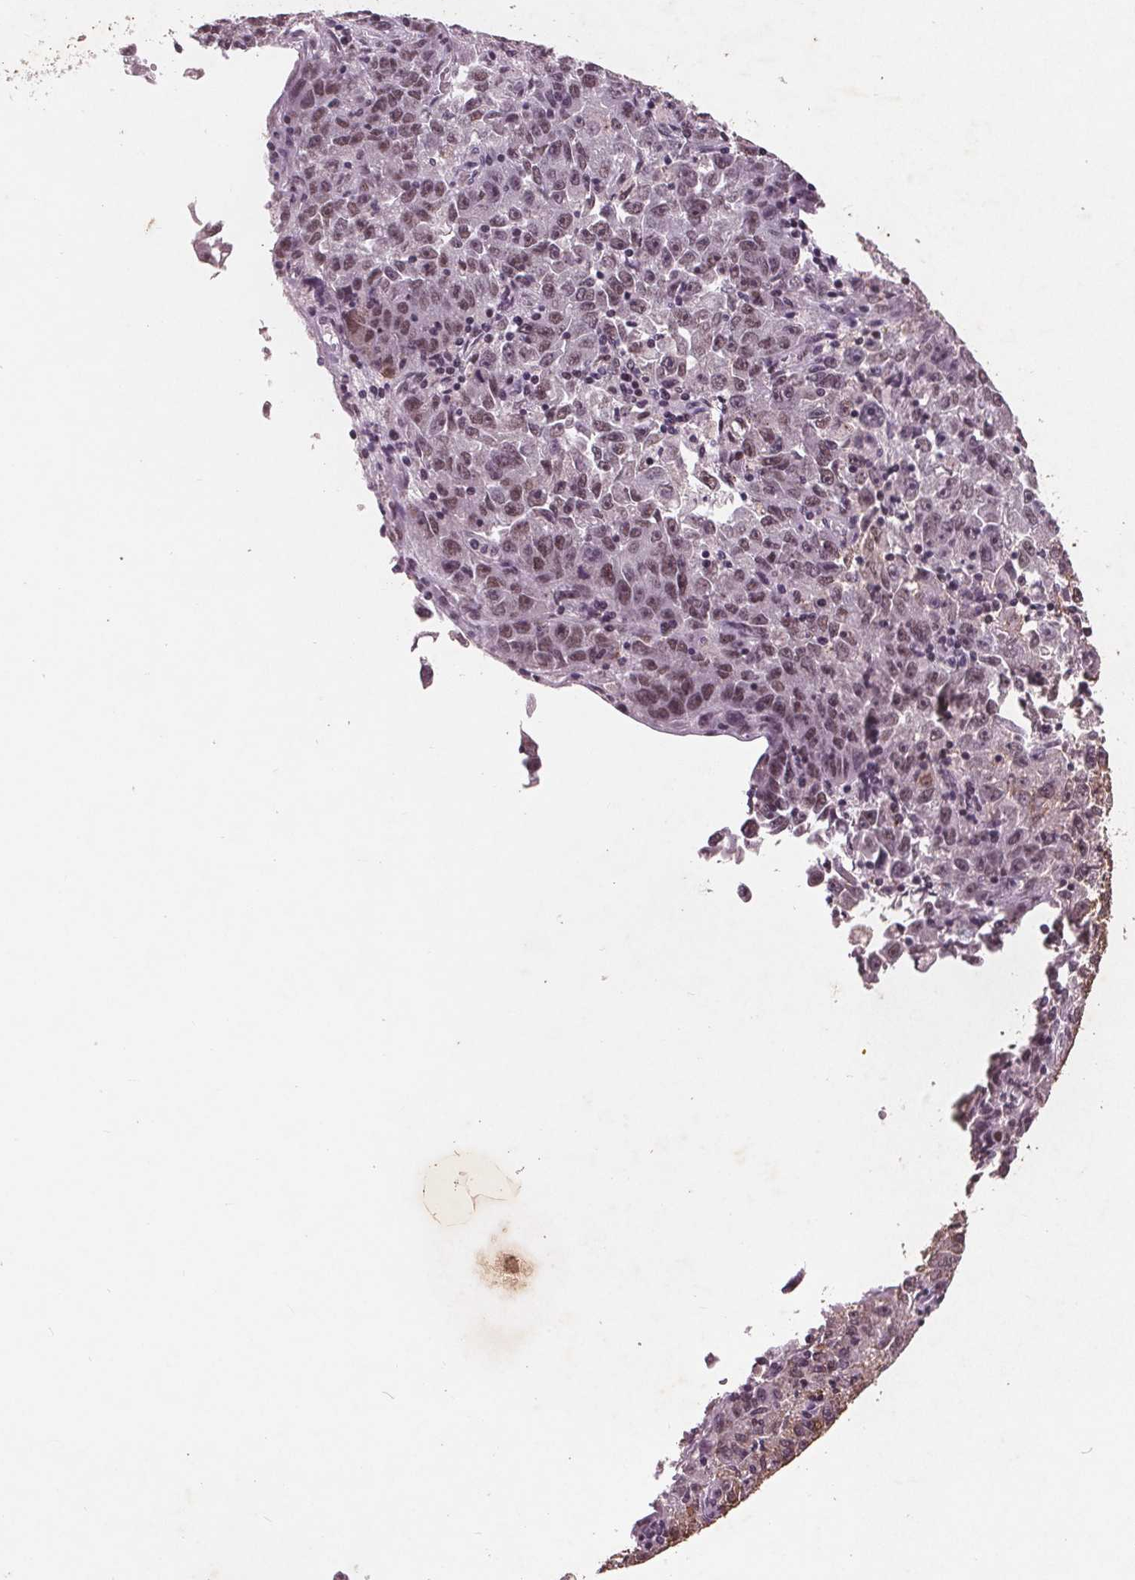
{"staining": {"intensity": "weak", "quantity": ">75%", "location": "nuclear"}, "tissue": "lung cancer", "cell_type": "Tumor cells", "image_type": "cancer", "snomed": [{"axis": "morphology", "description": "Normal morphology"}, {"axis": "morphology", "description": "Adenocarcinoma, NOS"}, {"axis": "topography", "description": "Lymph node"}, {"axis": "topography", "description": "Lung"}], "caption": "DAB immunohistochemical staining of human lung cancer displays weak nuclear protein expression in approximately >75% of tumor cells.", "gene": "RPS6KA2", "patient": {"sex": "female", "age": 57}}